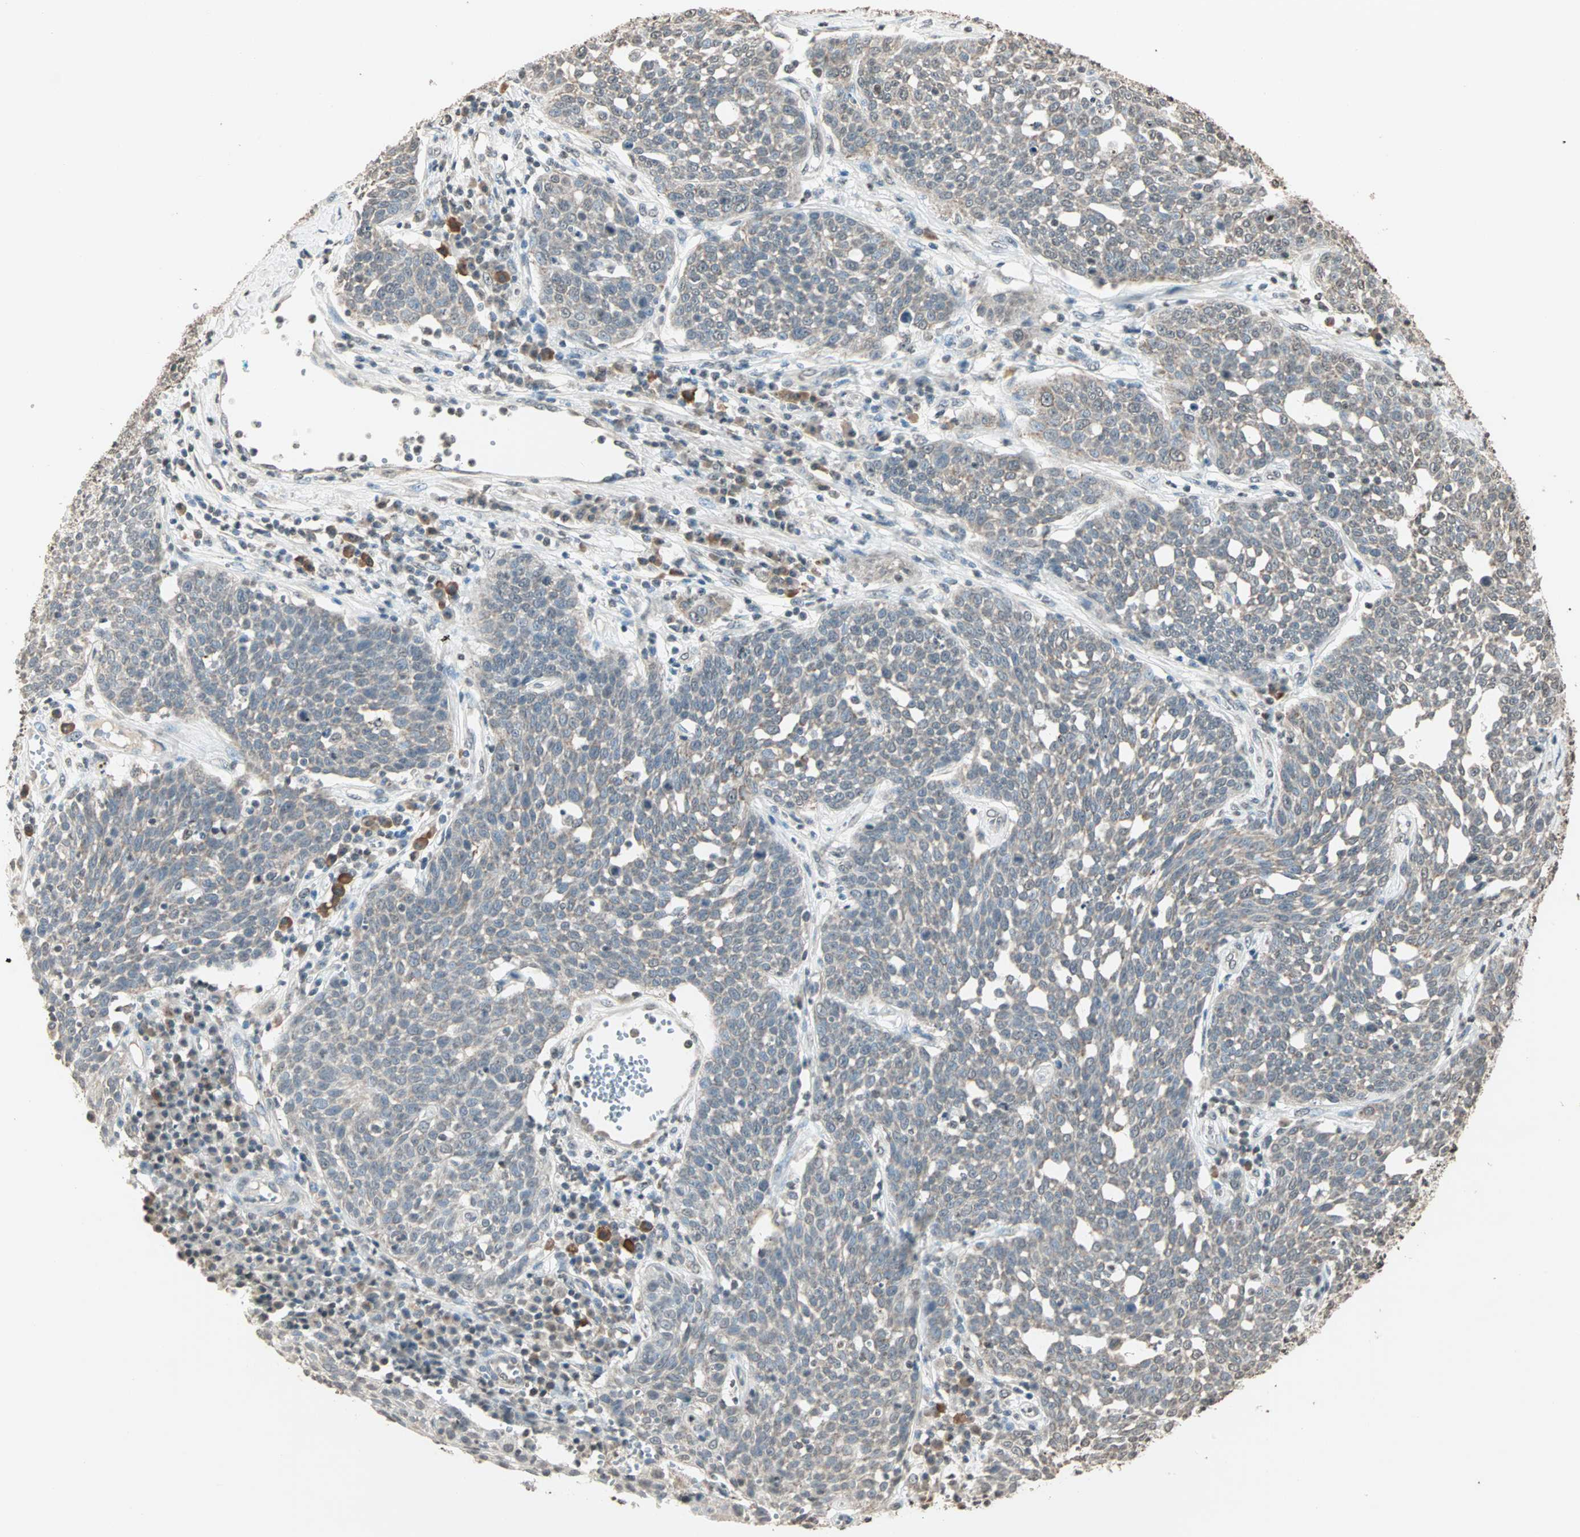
{"staining": {"intensity": "weak", "quantity": ">75%", "location": "cytoplasmic/membranous"}, "tissue": "cervical cancer", "cell_type": "Tumor cells", "image_type": "cancer", "snomed": [{"axis": "morphology", "description": "Squamous cell carcinoma, NOS"}, {"axis": "topography", "description": "Cervix"}], "caption": "Cervical cancer (squamous cell carcinoma) stained with a protein marker reveals weak staining in tumor cells.", "gene": "PRELID1", "patient": {"sex": "female", "age": 34}}